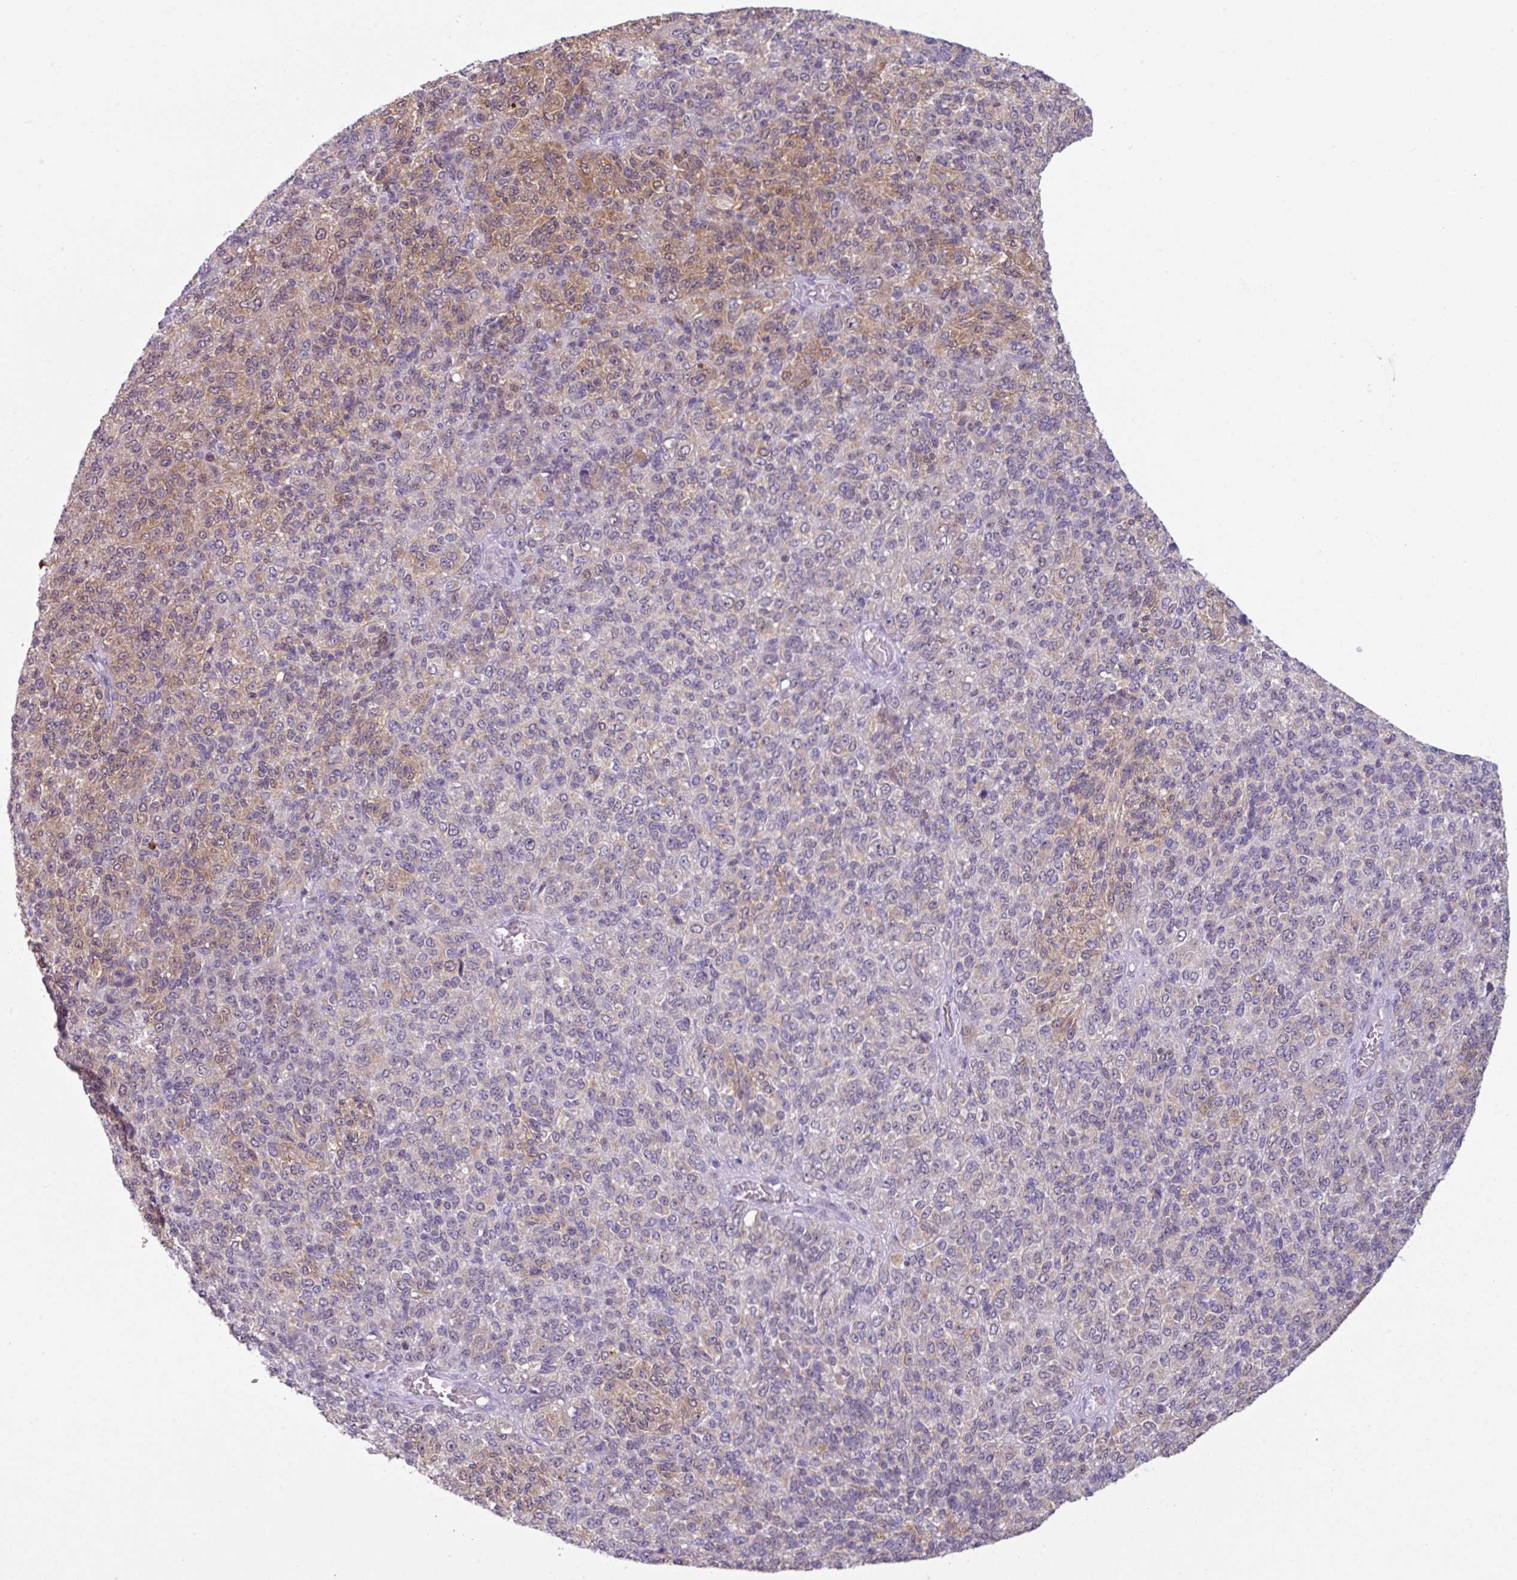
{"staining": {"intensity": "moderate", "quantity": "25%-75%", "location": "cytoplasmic/membranous"}, "tissue": "melanoma", "cell_type": "Tumor cells", "image_type": "cancer", "snomed": [{"axis": "morphology", "description": "Malignant melanoma, Metastatic site"}, {"axis": "topography", "description": "Brain"}], "caption": "Melanoma stained for a protein (brown) demonstrates moderate cytoplasmic/membranous positive expression in approximately 25%-75% of tumor cells.", "gene": "TTLL12", "patient": {"sex": "female", "age": 56}}